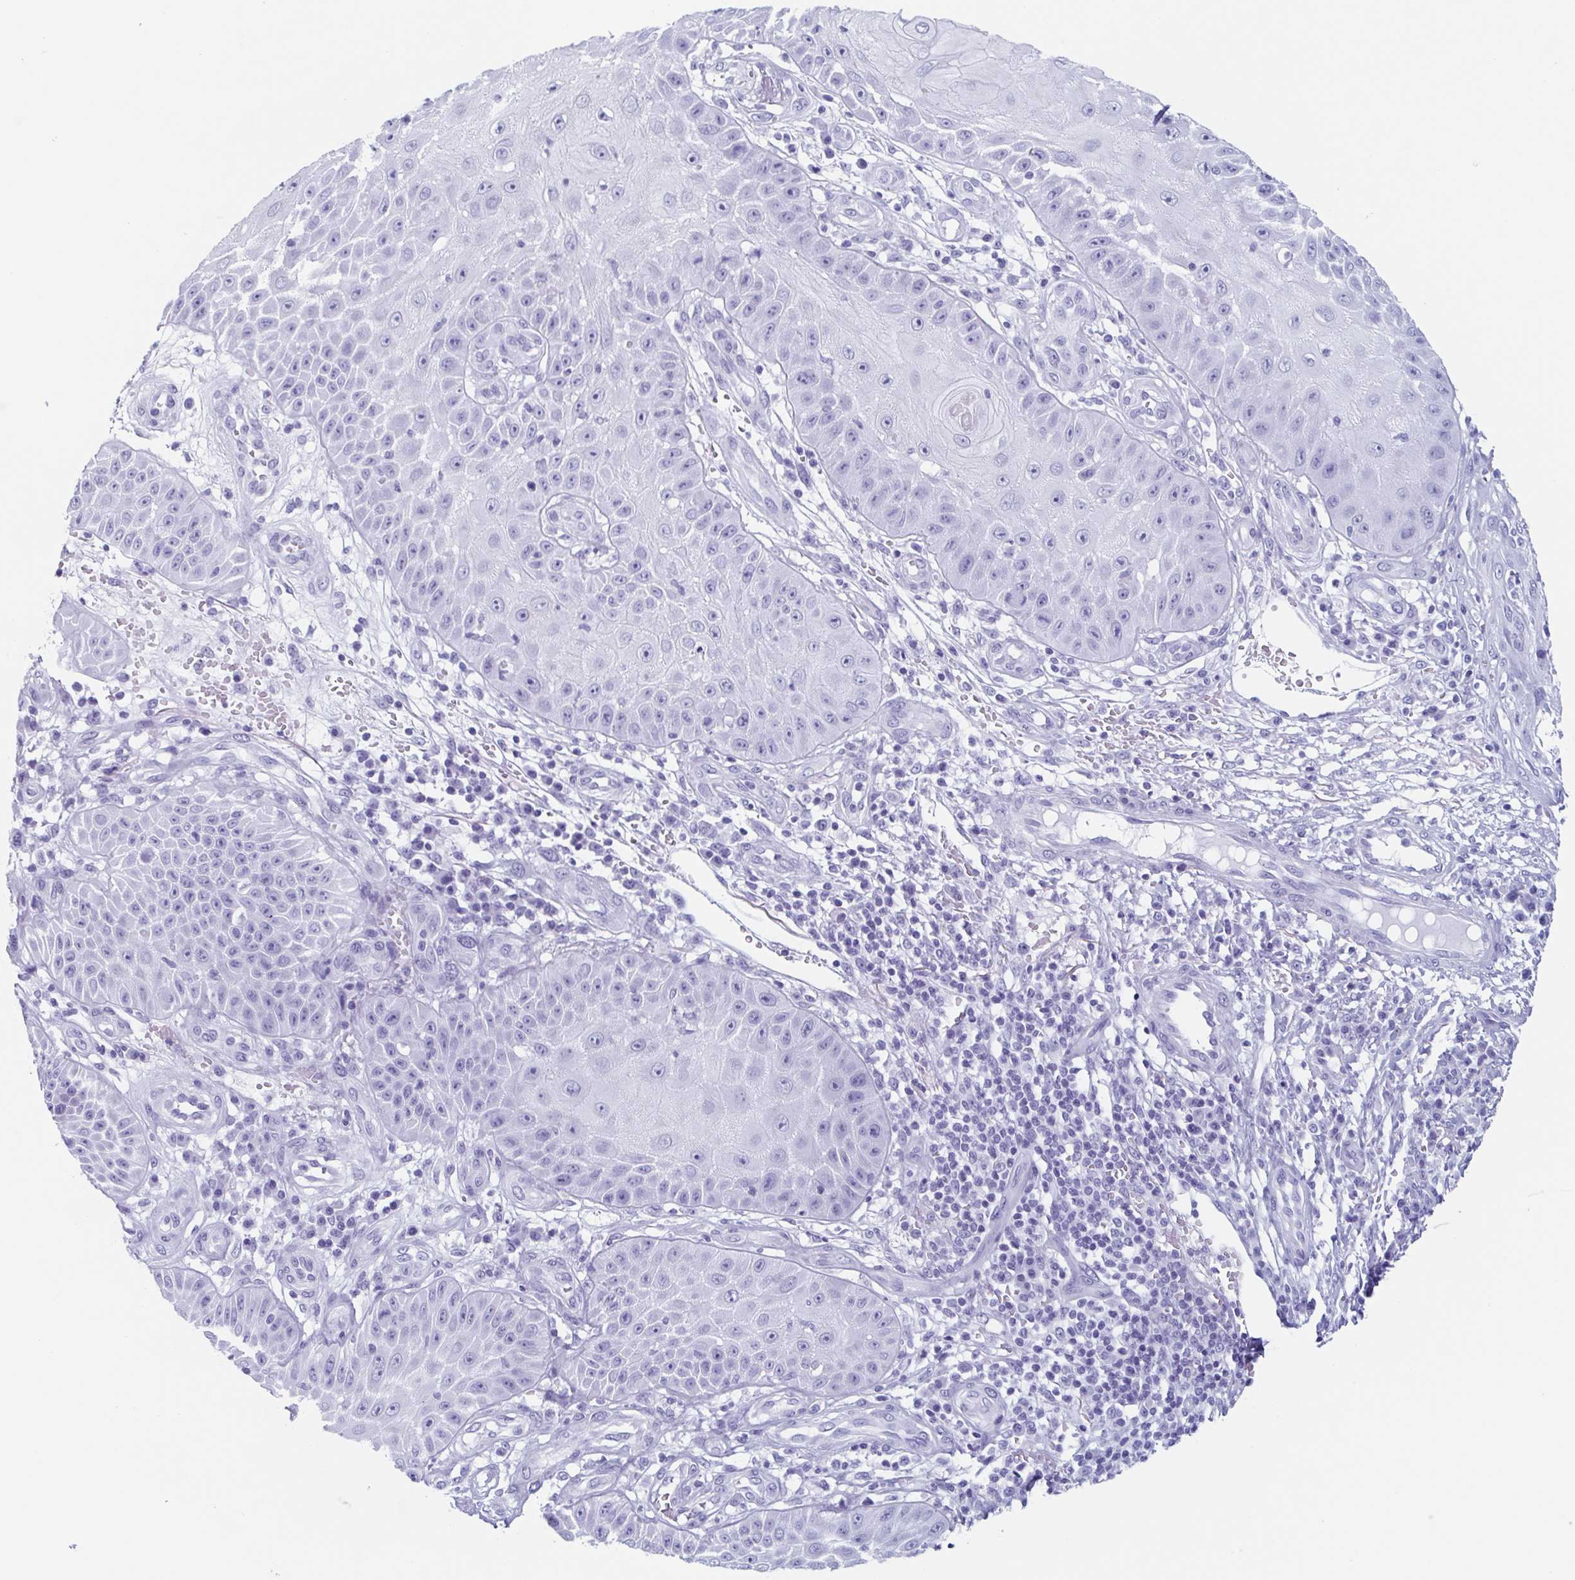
{"staining": {"intensity": "negative", "quantity": "none", "location": "none"}, "tissue": "skin cancer", "cell_type": "Tumor cells", "image_type": "cancer", "snomed": [{"axis": "morphology", "description": "Squamous cell carcinoma, NOS"}, {"axis": "topography", "description": "Skin"}], "caption": "Tumor cells are negative for protein expression in human skin squamous cell carcinoma.", "gene": "BPI", "patient": {"sex": "male", "age": 70}}